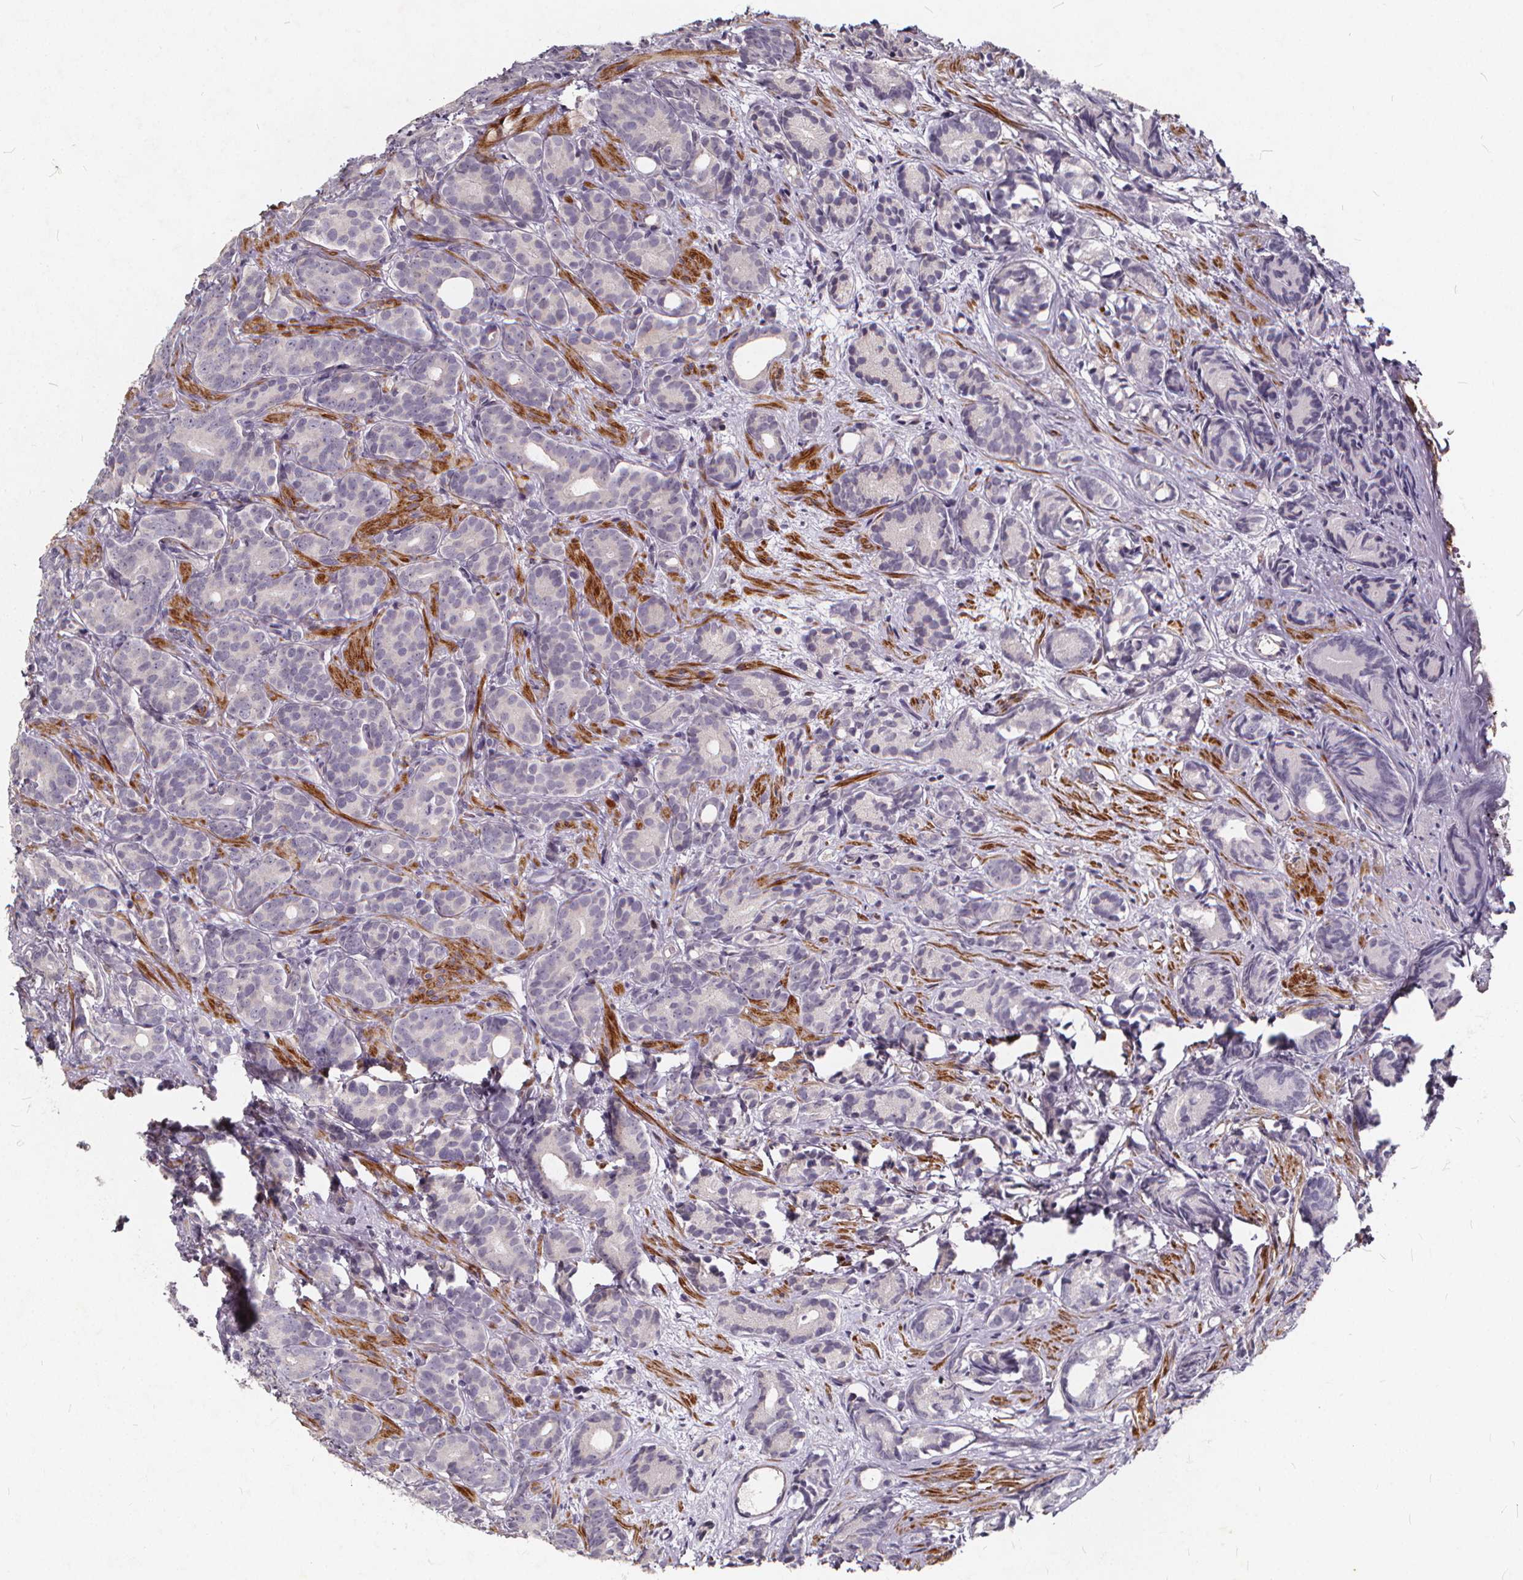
{"staining": {"intensity": "negative", "quantity": "none", "location": "none"}, "tissue": "prostate cancer", "cell_type": "Tumor cells", "image_type": "cancer", "snomed": [{"axis": "morphology", "description": "Adenocarcinoma, High grade"}, {"axis": "topography", "description": "Prostate"}], "caption": "Immunohistochemistry (IHC) image of neoplastic tissue: human prostate cancer (high-grade adenocarcinoma) stained with DAB shows no significant protein staining in tumor cells.", "gene": "TSPAN14", "patient": {"sex": "male", "age": 84}}